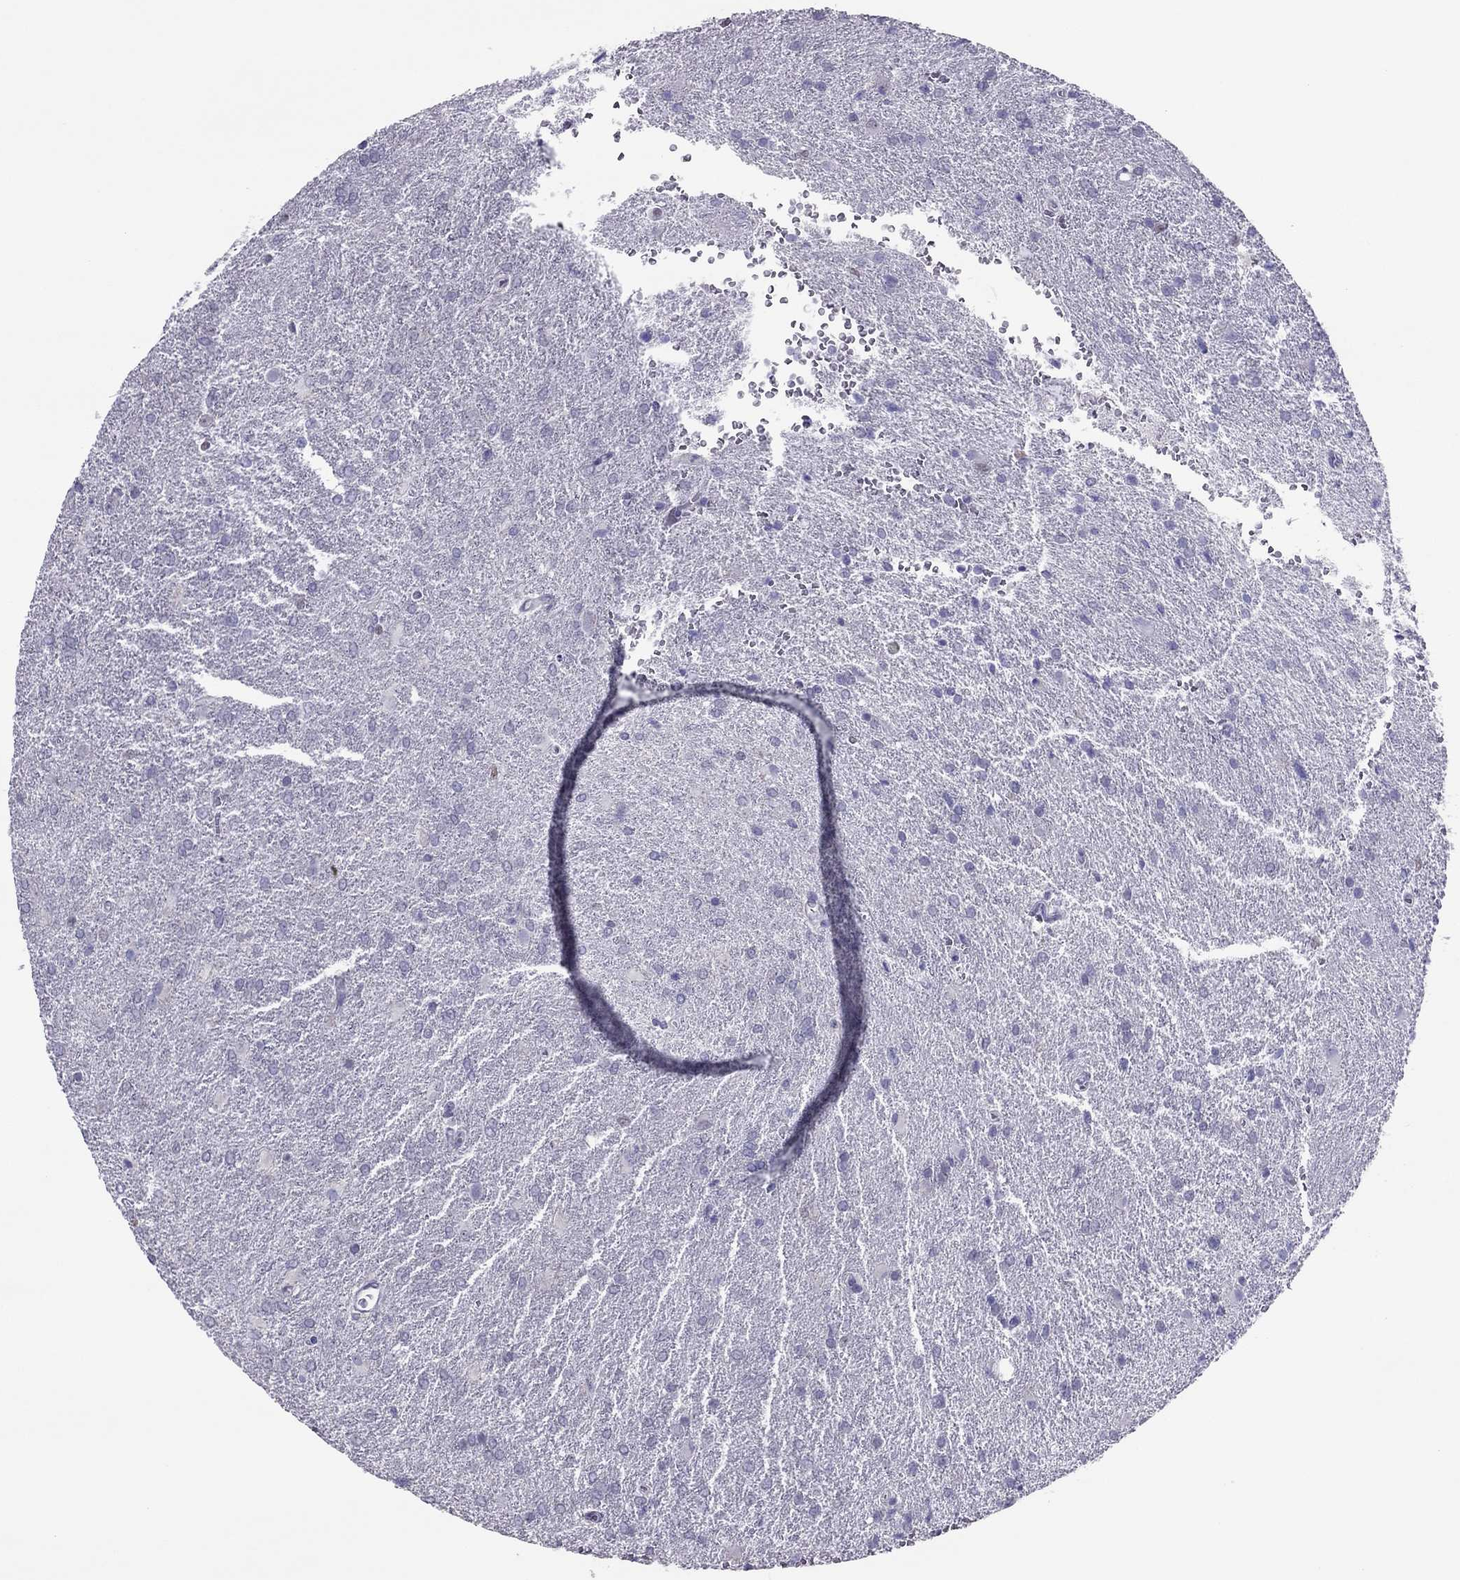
{"staining": {"intensity": "negative", "quantity": "none", "location": "none"}, "tissue": "glioma", "cell_type": "Tumor cells", "image_type": "cancer", "snomed": [{"axis": "morphology", "description": "Glioma, malignant, High grade"}, {"axis": "topography", "description": "Brain"}], "caption": "Protein analysis of glioma demonstrates no significant staining in tumor cells. (Brightfield microscopy of DAB (3,3'-diaminobenzidine) IHC at high magnification).", "gene": "SPINT3", "patient": {"sex": "male", "age": 68}}